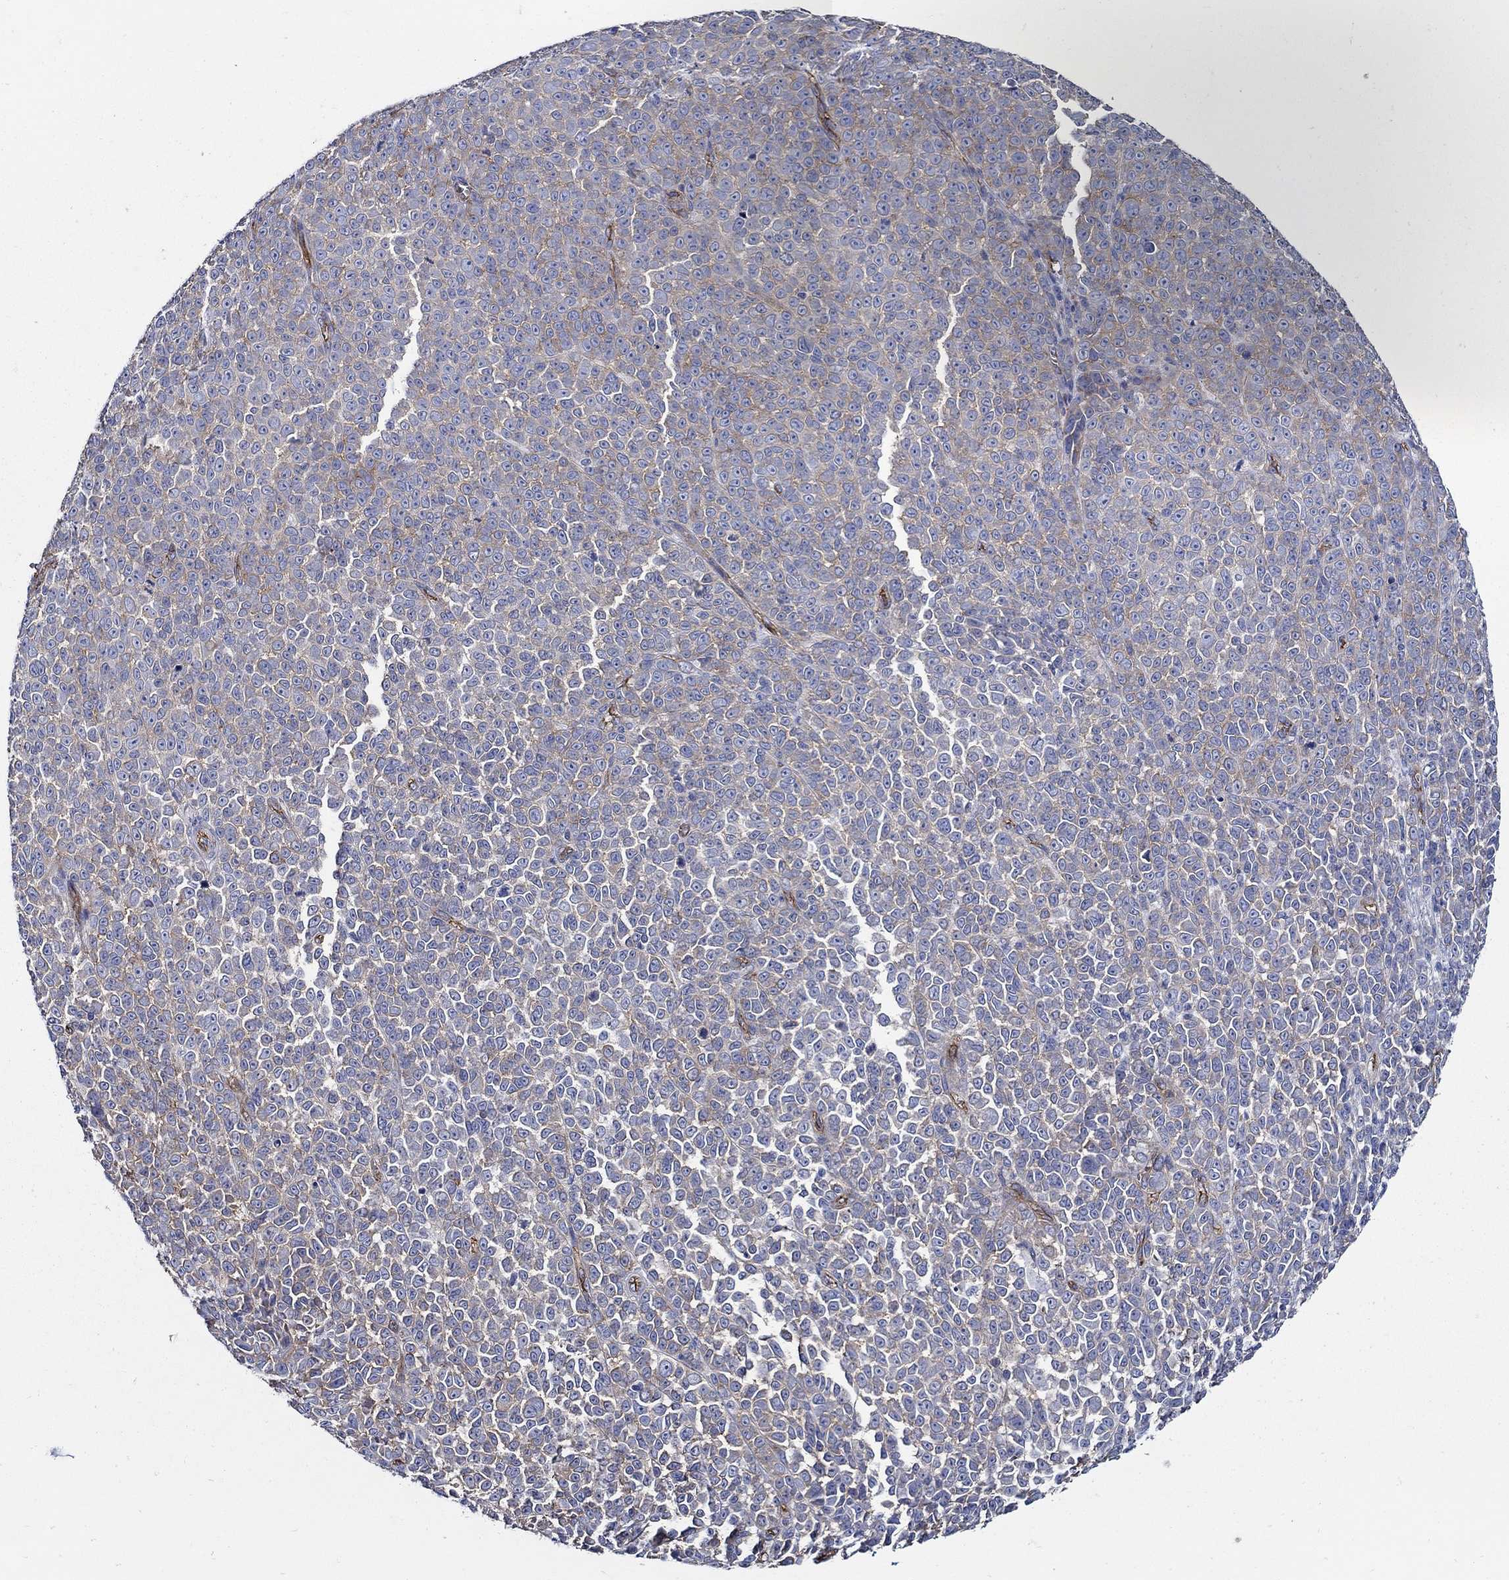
{"staining": {"intensity": "negative", "quantity": "none", "location": "none"}, "tissue": "melanoma", "cell_type": "Tumor cells", "image_type": "cancer", "snomed": [{"axis": "morphology", "description": "Malignant melanoma, NOS"}, {"axis": "topography", "description": "Skin"}], "caption": "Tumor cells show no significant protein positivity in malignant melanoma.", "gene": "APBB3", "patient": {"sex": "female", "age": 95}}